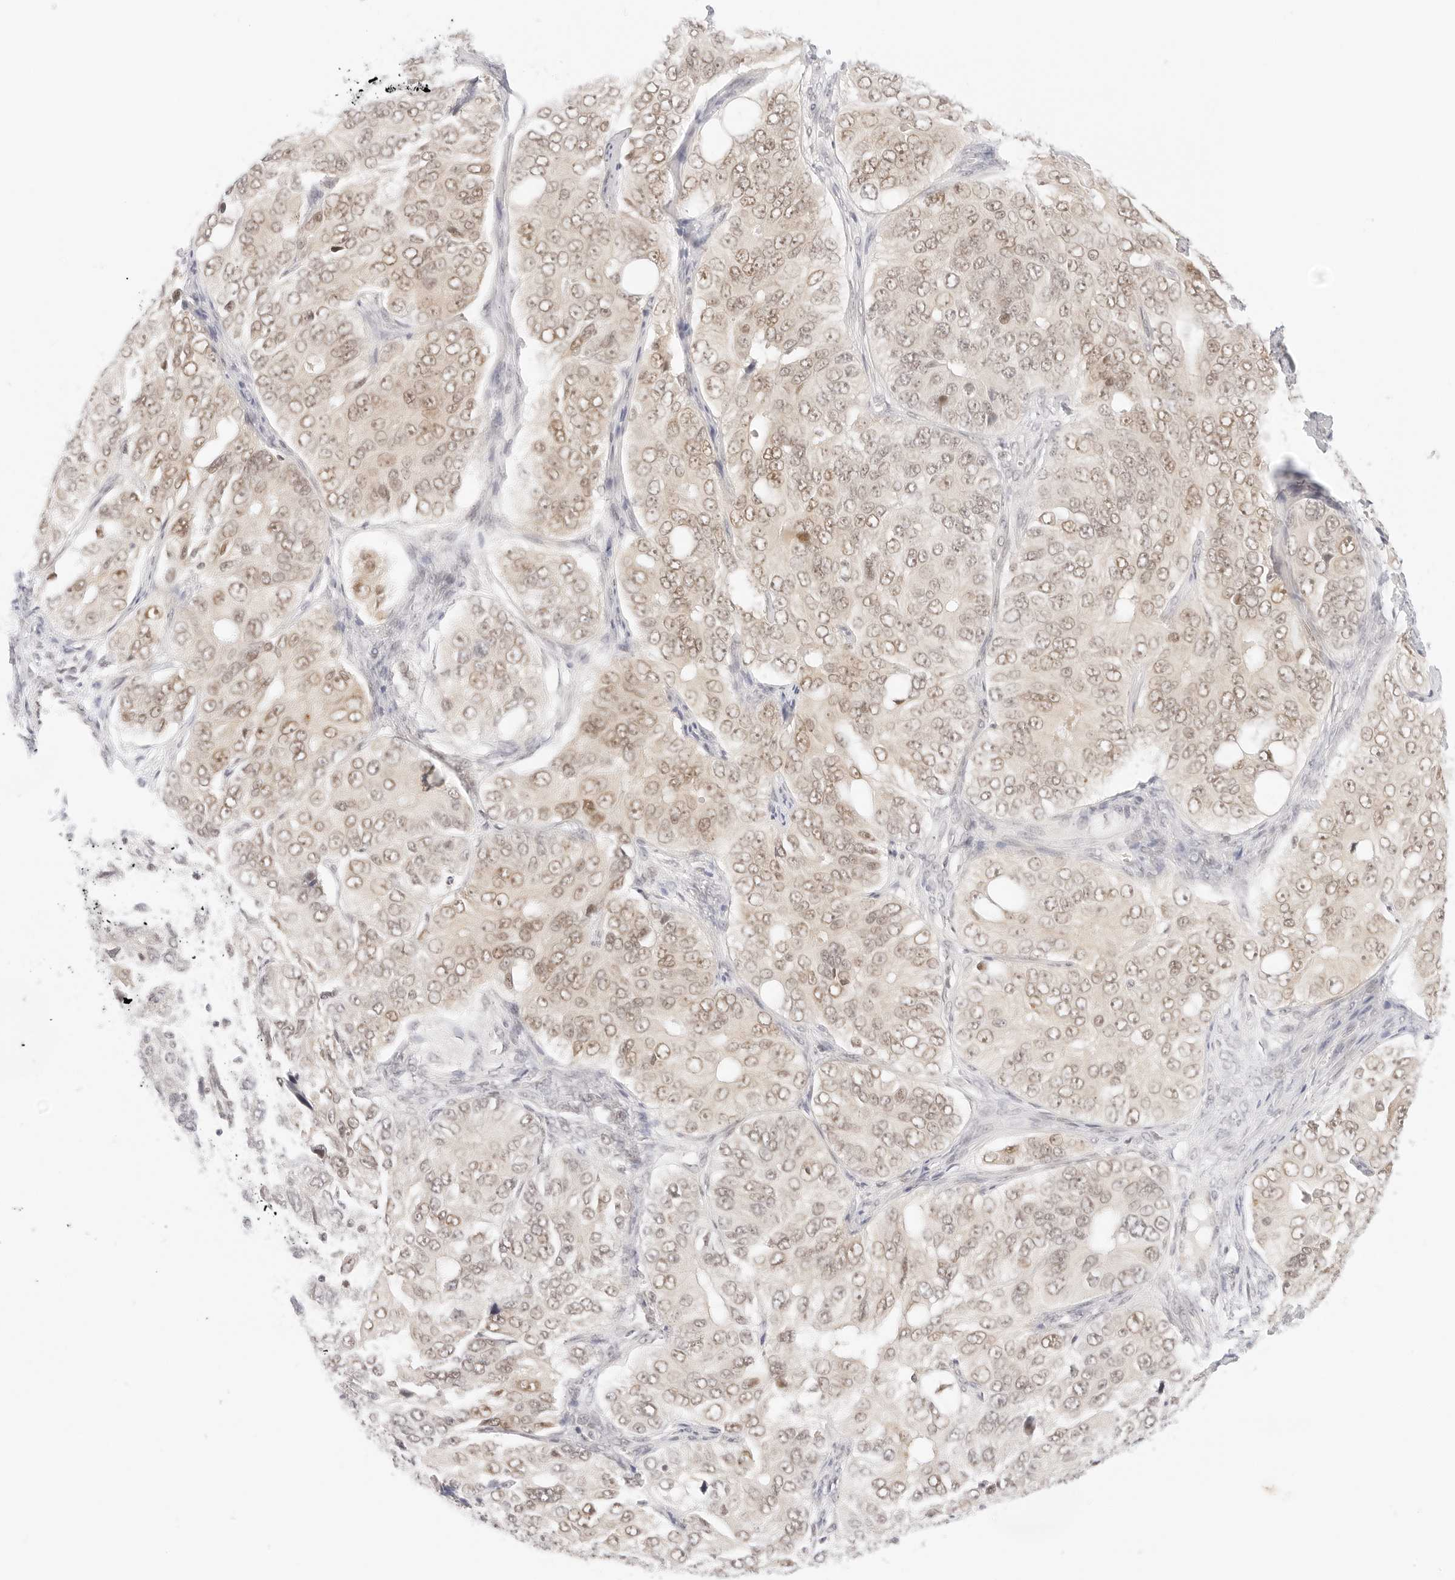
{"staining": {"intensity": "weak", "quantity": ">75%", "location": "nuclear"}, "tissue": "ovarian cancer", "cell_type": "Tumor cells", "image_type": "cancer", "snomed": [{"axis": "morphology", "description": "Carcinoma, endometroid"}, {"axis": "topography", "description": "Ovary"}], "caption": "Brown immunohistochemical staining in ovarian endometroid carcinoma exhibits weak nuclear expression in about >75% of tumor cells.", "gene": "POLR3C", "patient": {"sex": "female", "age": 51}}